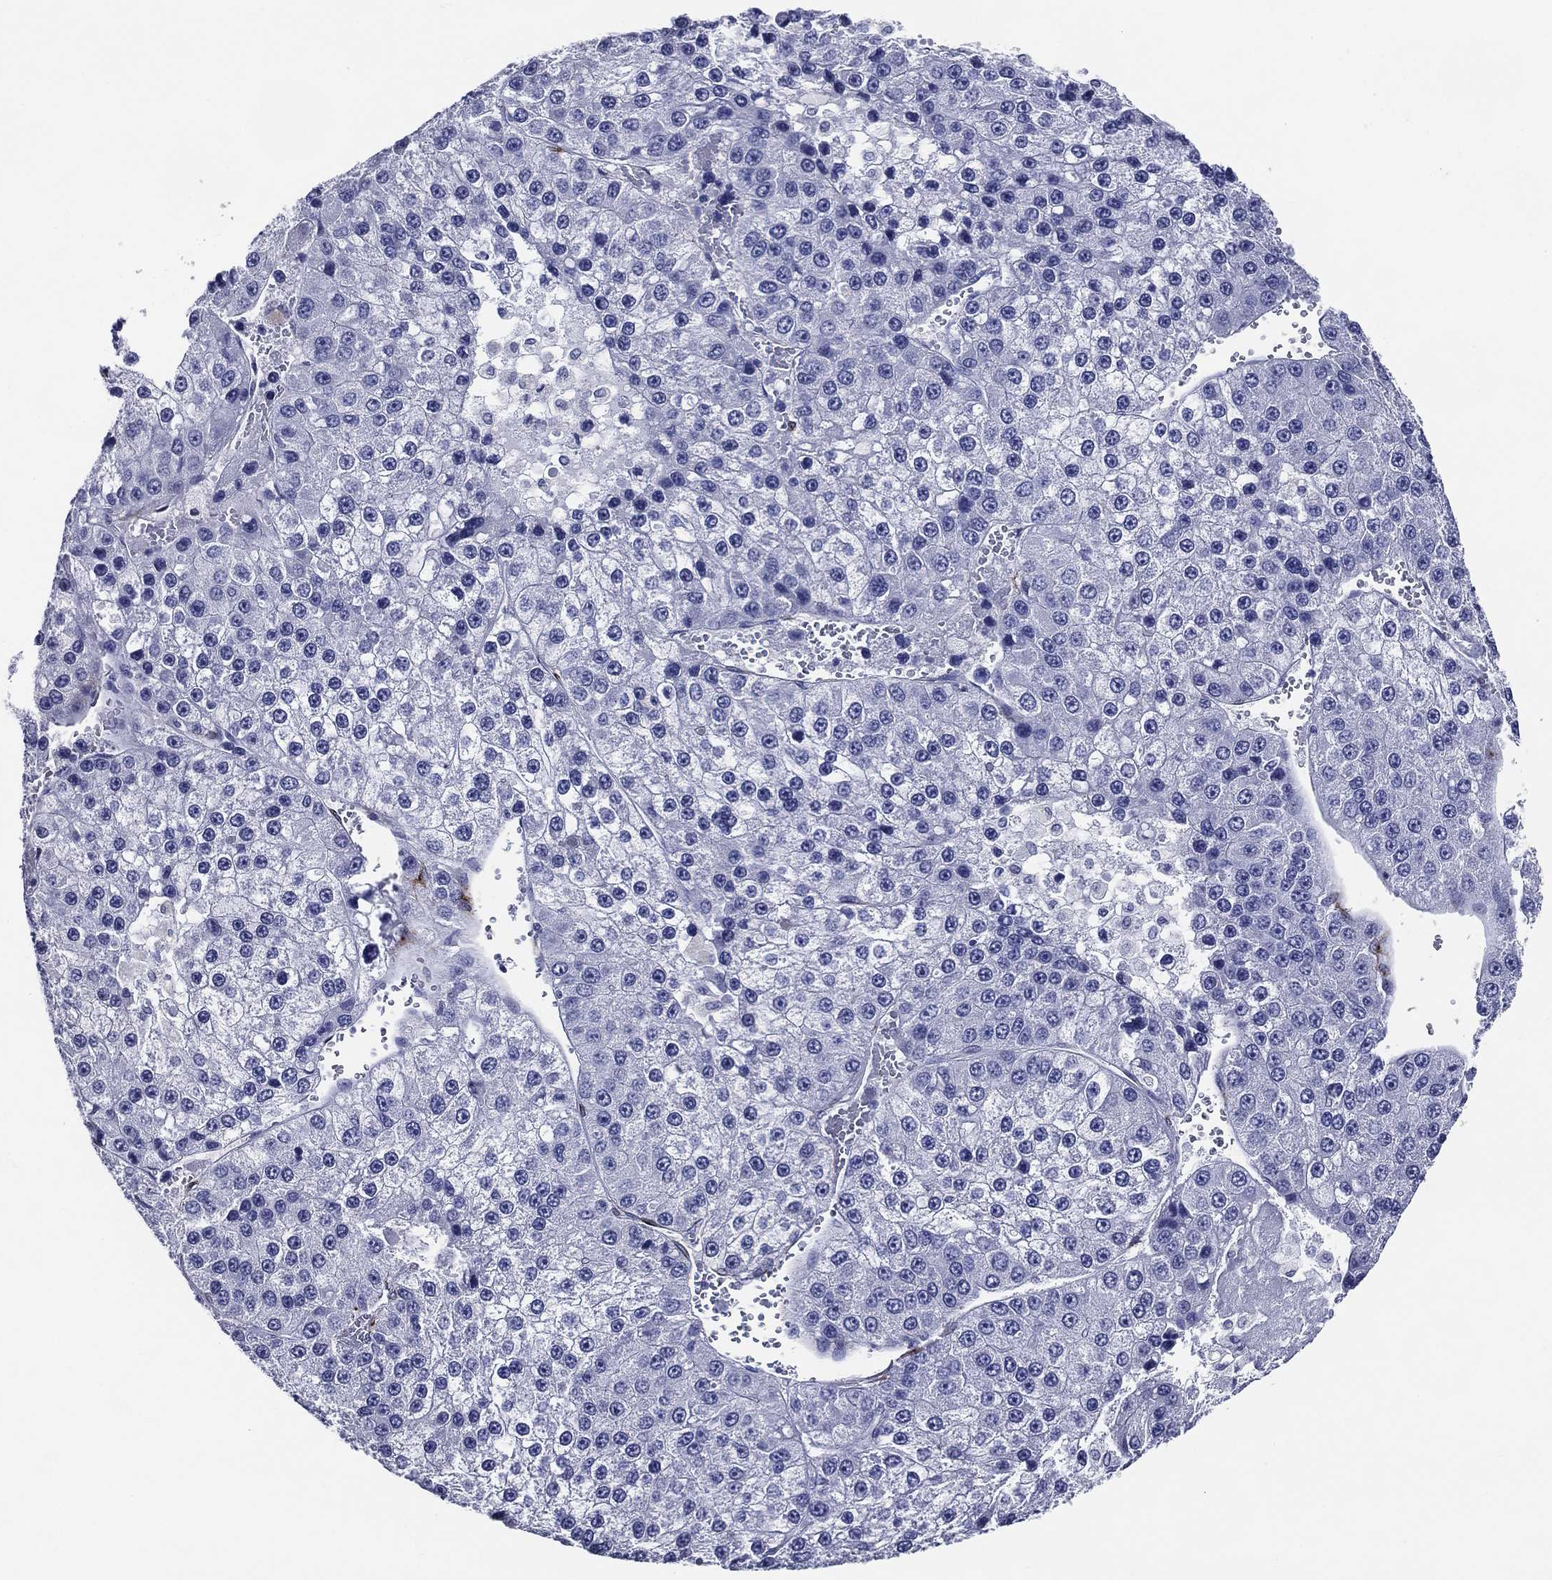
{"staining": {"intensity": "negative", "quantity": "none", "location": "none"}, "tissue": "liver cancer", "cell_type": "Tumor cells", "image_type": "cancer", "snomed": [{"axis": "morphology", "description": "Carcinoma, Hepatocellular, NOS"}, {"axis": "topography", "description": "Liver"}], "caption": "A histopathology image of liver cancer stained for a protein exhibits no brown staining in tumor cells. (DAB immunohistochemistry (IHC) with hematoxylin counter stain).", "gene": "ACE2", "patient": {"sex": "female", "age": 73}}